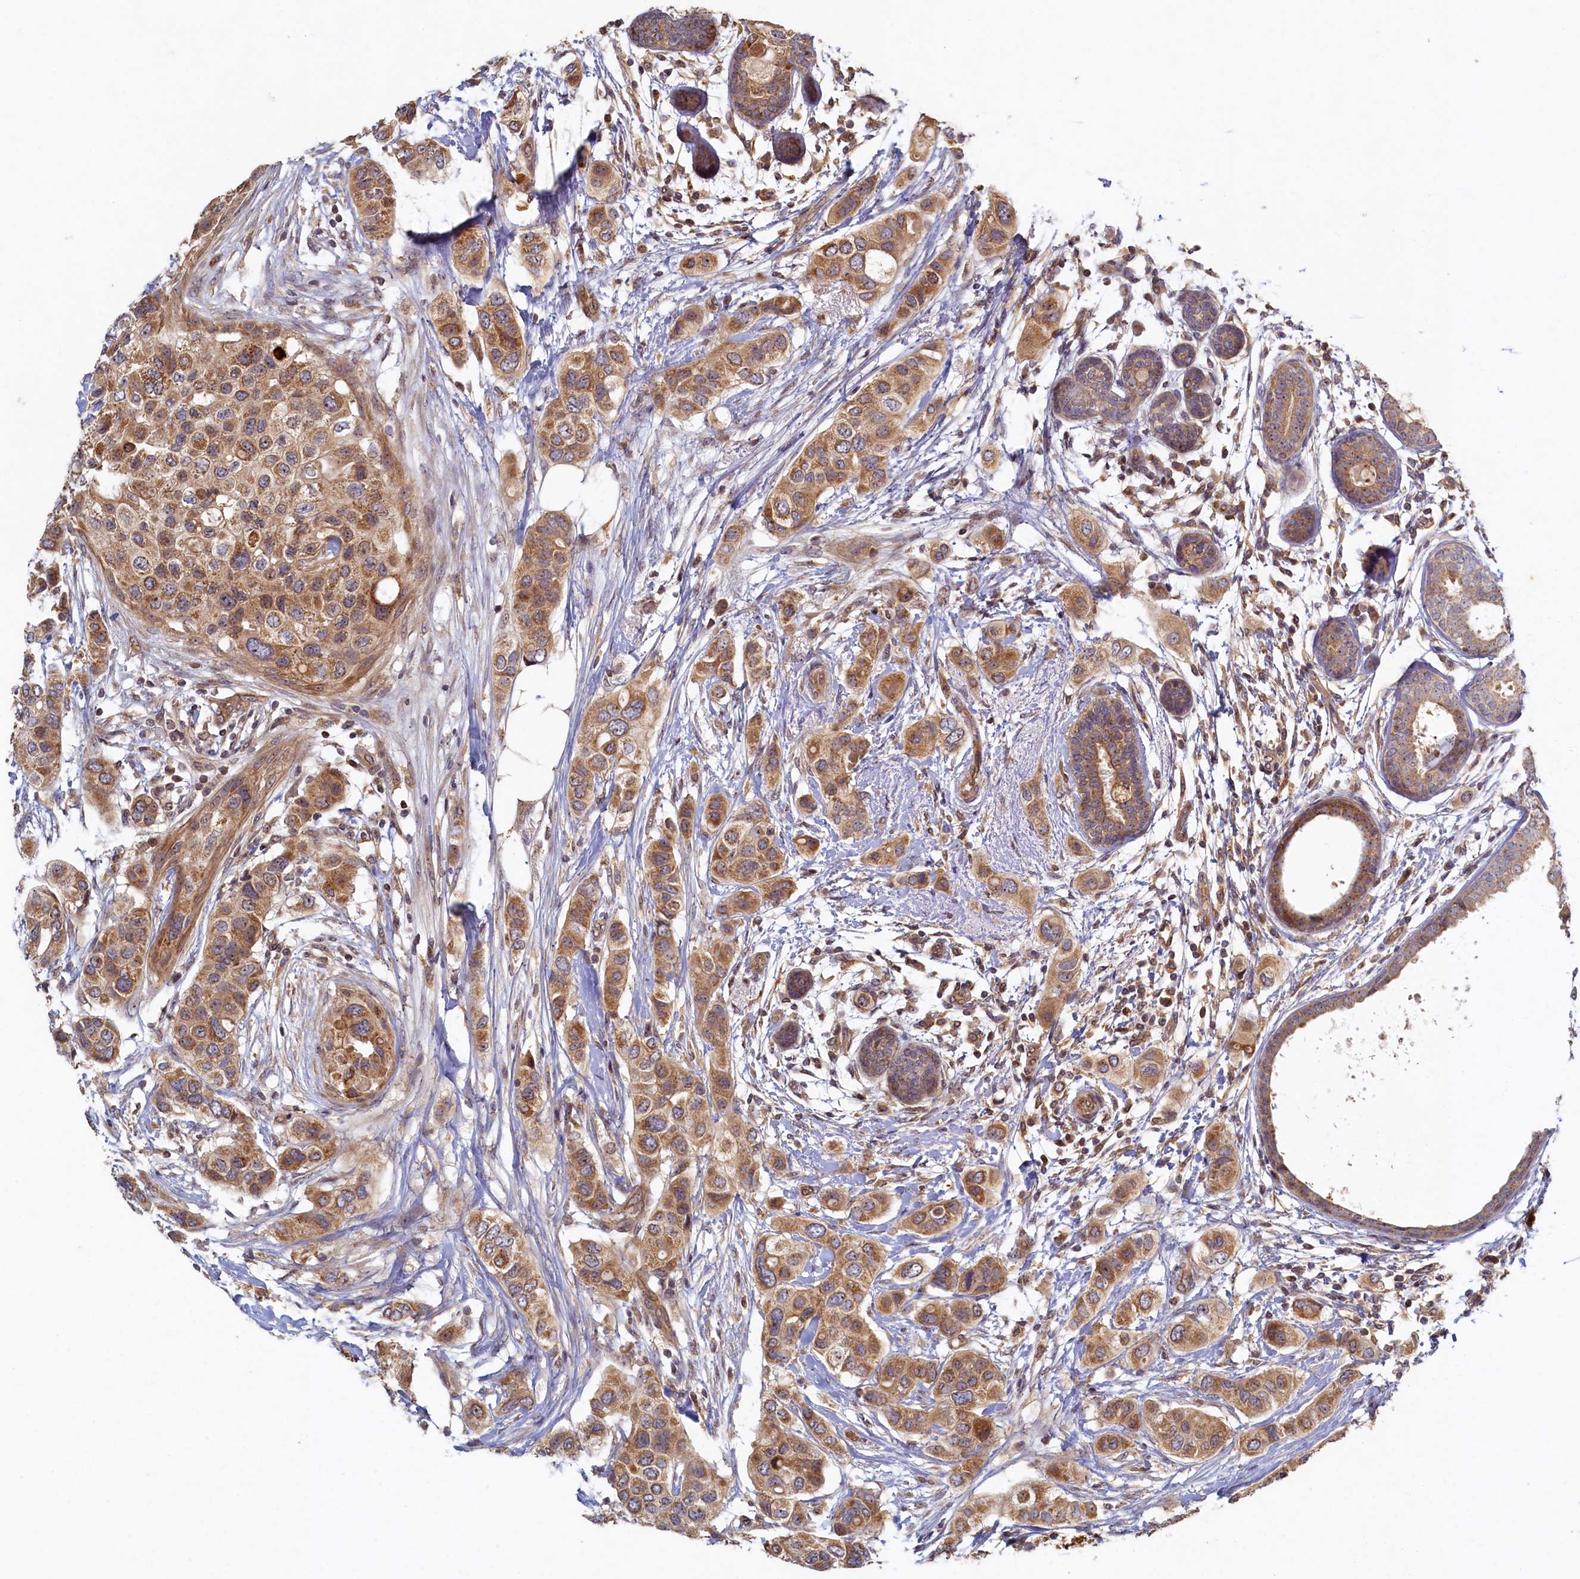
{"staining": {"intensity": "moderate", "quantity": ">75%", "location": "cytoplasmic/membranous"}, "tissue": "breast cancer", "cell_type": "Tumor cells", "image_type": "cancer", "snomed": [{"axis": "morphology", "description": "Lobular carcinoma"}, {"axis": "topography", "description": "Breast"}], "caption": "Immunohistochemistry (DAB (3,3'-diaminobenzidine)) staining of human breast cancer (lobular carcinoma) demonstrates moderate cytoplasmic/membranous protein positivity in about >75% of tumor cells. The protein of interest is stained brown, and the nuclei are stained in blue (DAB IHC with brightfield microscopy, high magnification).", "gene": "CEP20", "patient": {"sex": "female", "age": 51}}